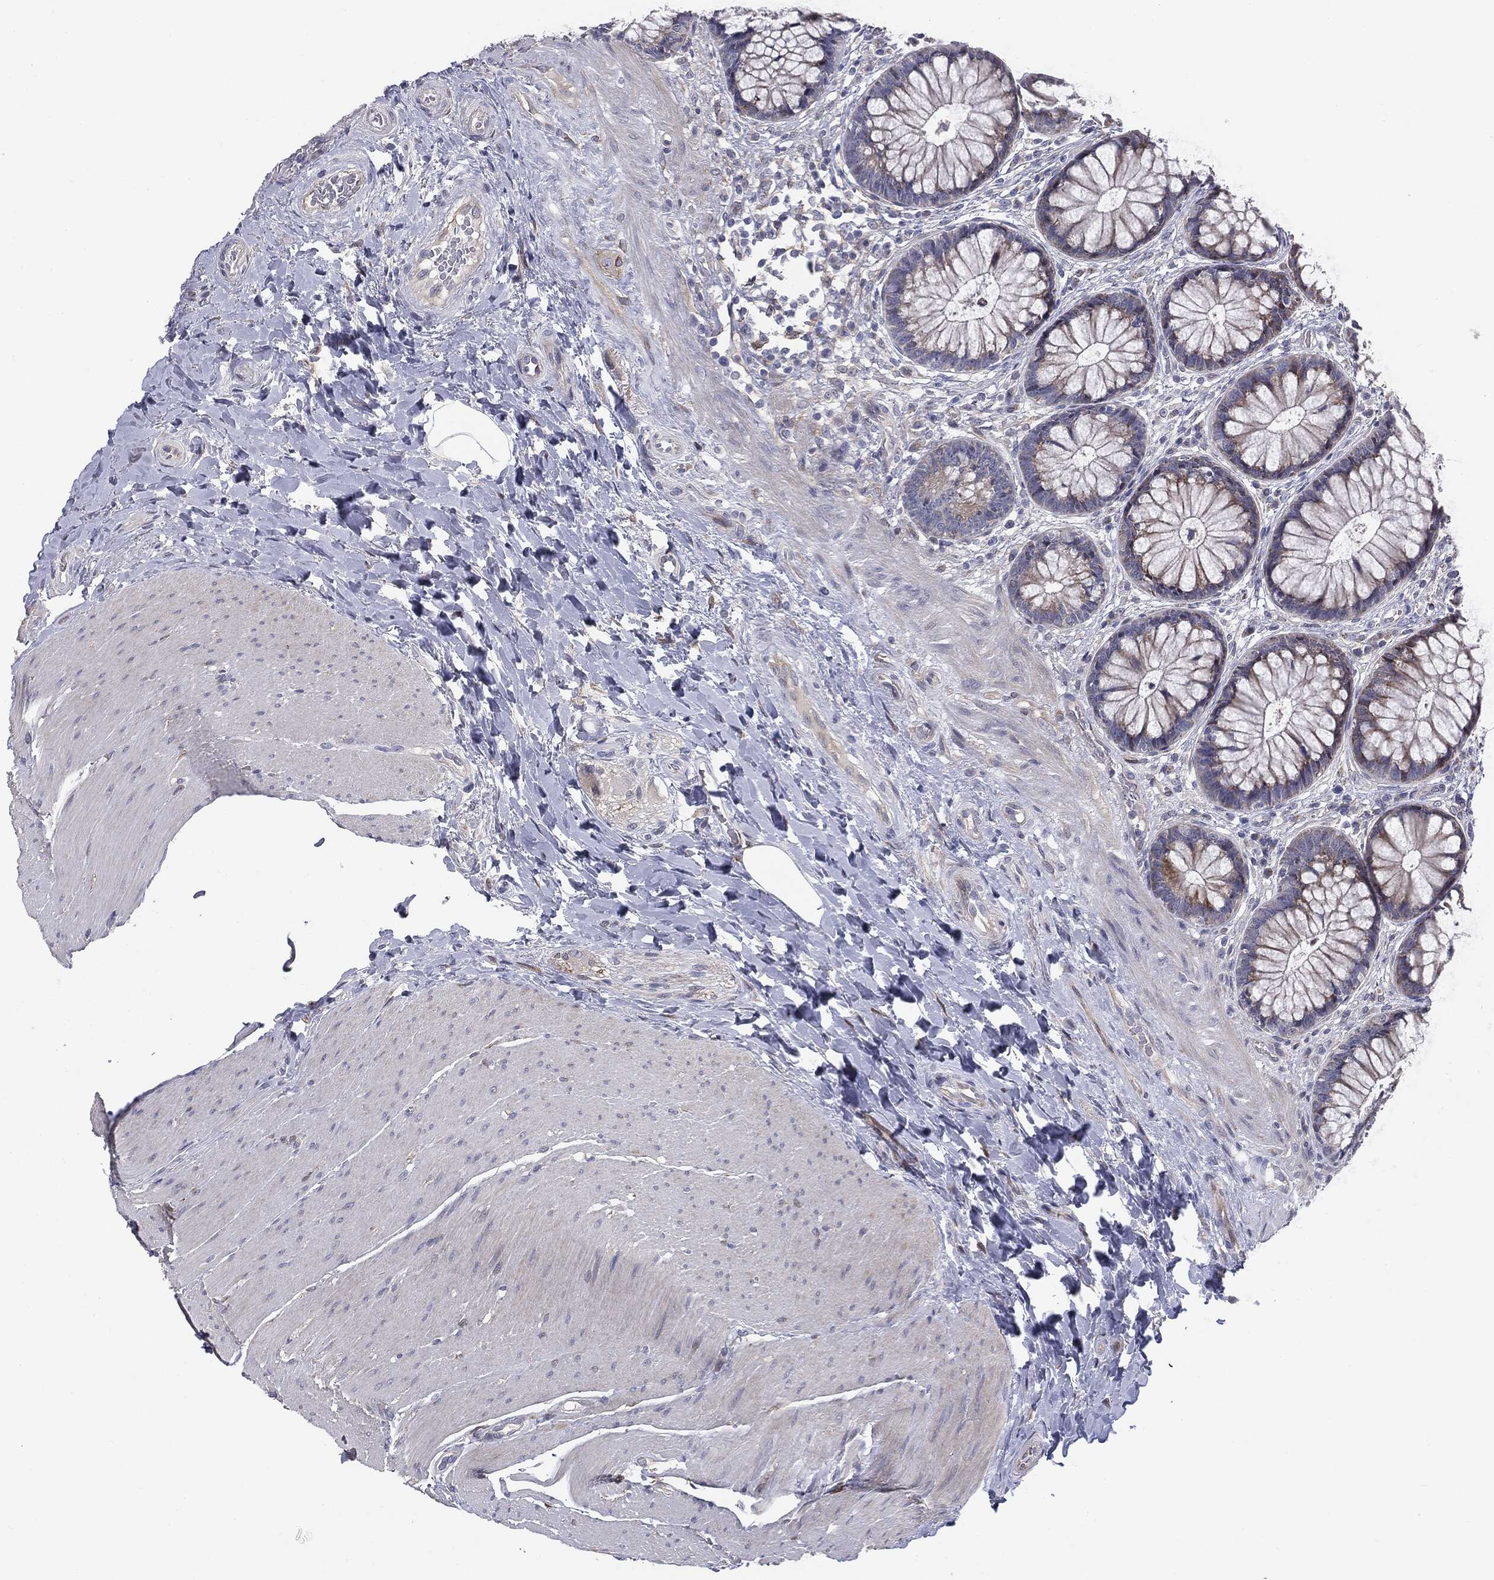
{"staining": {"intensity": "moderate", "quantity": "<25%", "location": "cytoplasmic/membranous"}, "tissue": "rectum", "cell_type": "Glandular cells", "image_type": "normal", "snomed": [{"axis": "morphology", "description": "Normal tissue, NOS"}, {"axis": "topography", "description": "Rectum"}], "caption": "Immunohistochemical staining of benign rectum demonstrates <25% levels of moderate cytoplasmic/membranous protein expression in approximately <25% of glandular cells. (brown staining indicates protein expression, while blue staining denotes nuclei).", "gene": "KRT5", "patient": {"sex": "female", "age": 58}}